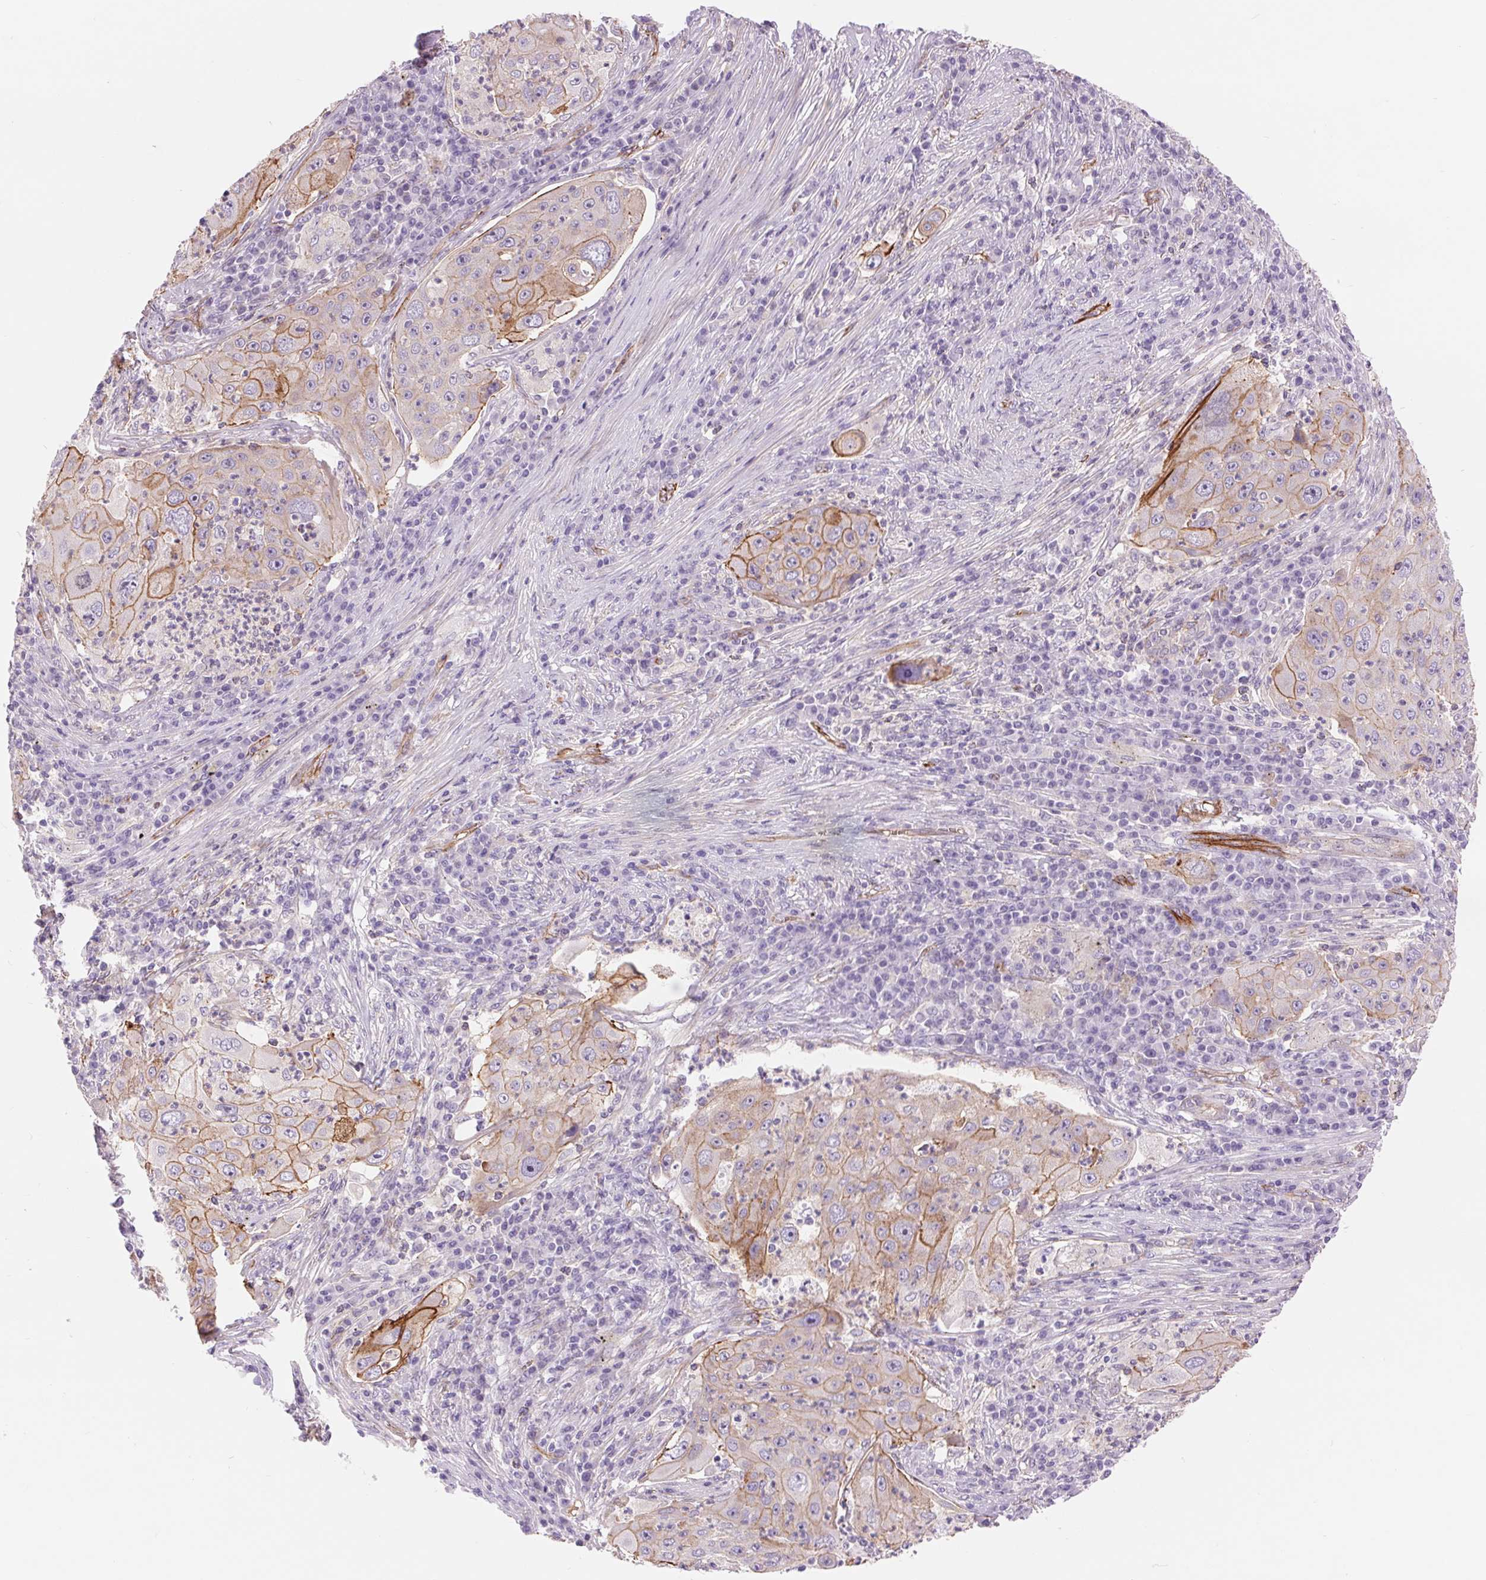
{"staining": {"intensity": "moderate", "quantity": "<25%", "location": "cytoplasmic/membranous"}, "tissue": "lung cancer", "cell_type": "Tumor cells", "image_type": "cancer", "snomed": [{"axis": "morphology", "description": "Squamous cell carcinoma, NOS"}, {"axis": "topography", "description": "Lung"}], "caption": "Squamous cell carcinoma (lung) stained with a protein marker demonstrates moderate staining in tumor cells.", "gene": "DIXDC1", "patient": {"sex": "female", "age": 59}}